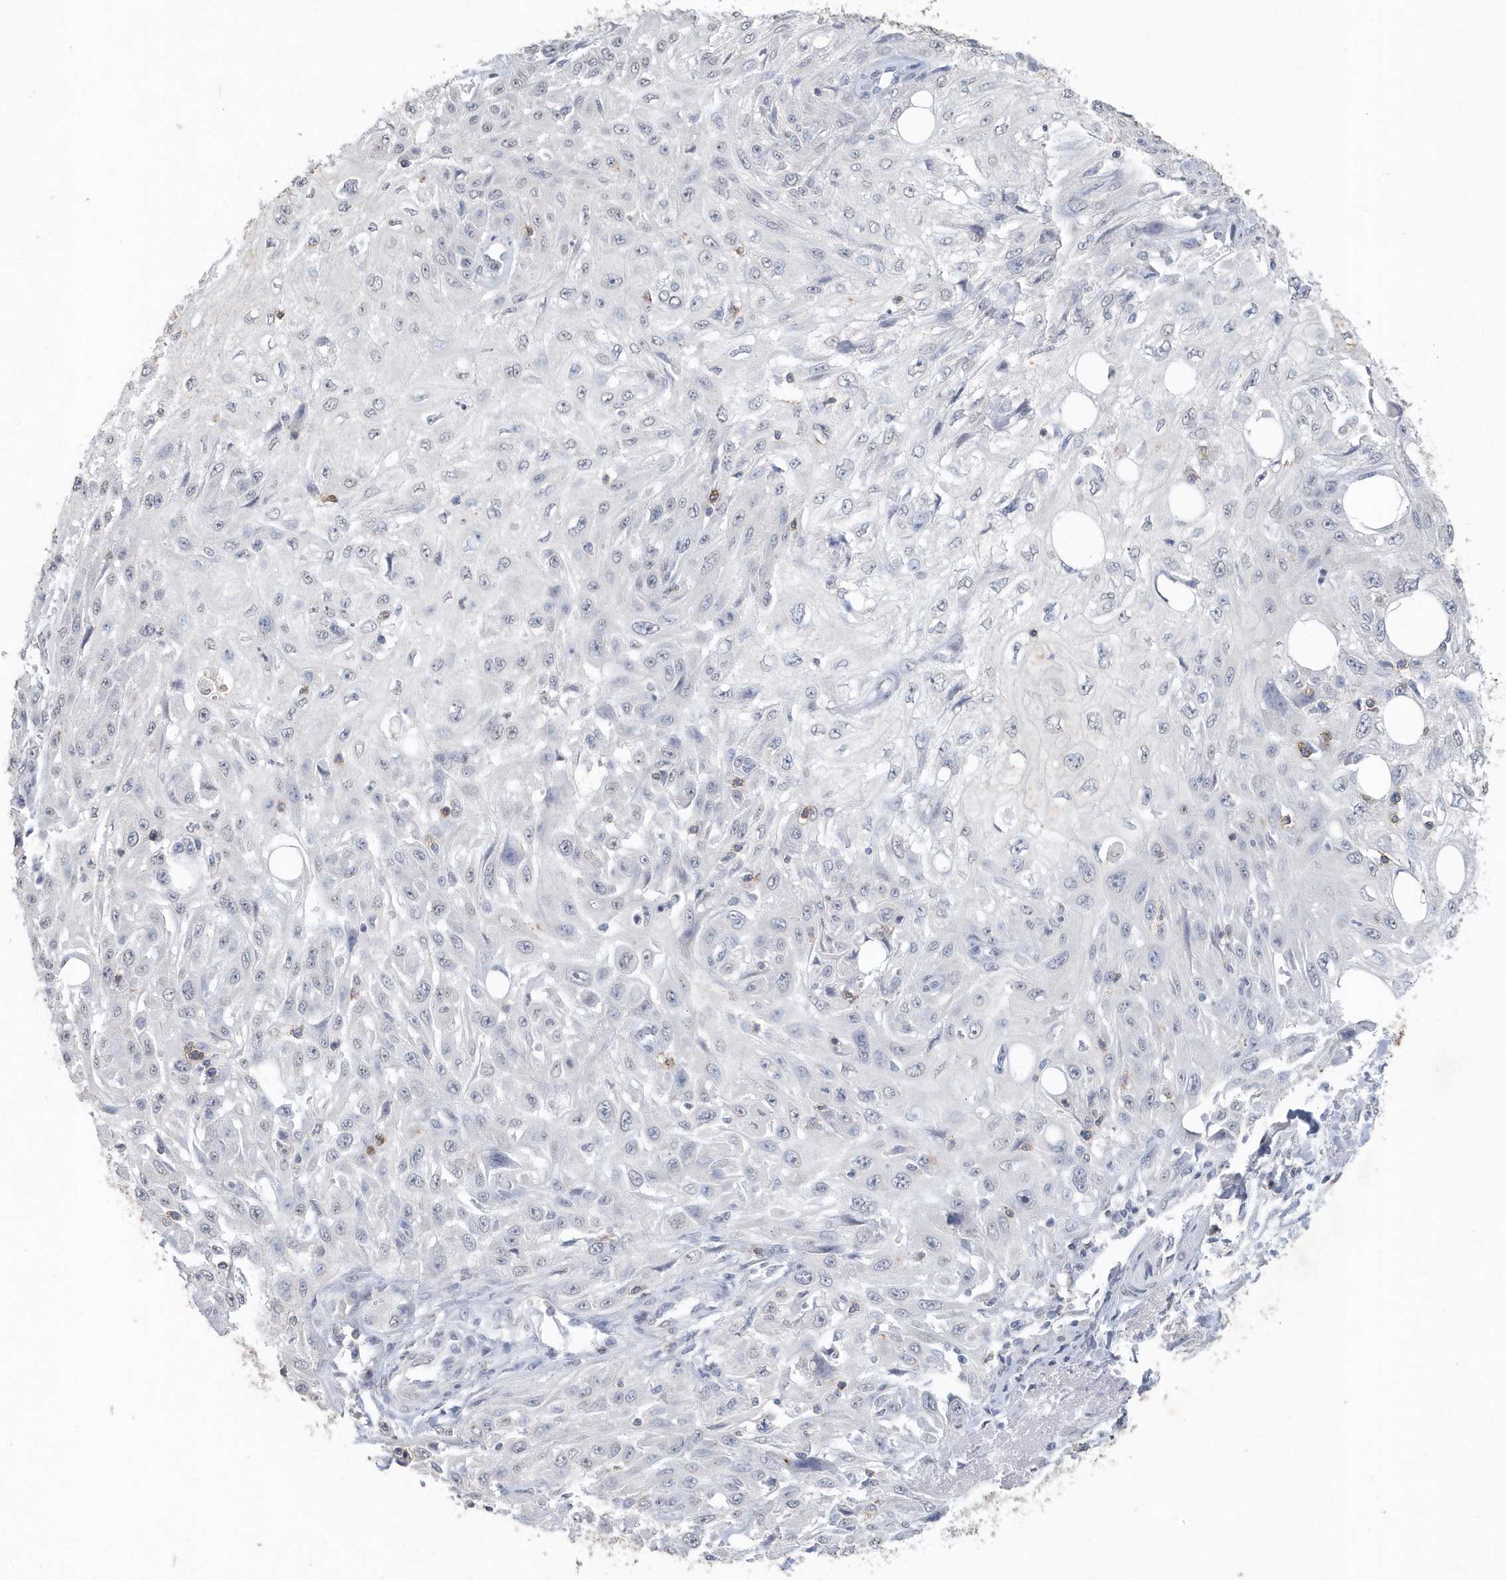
{"staining": {"intensity": "negative", "quantity": "none", "location": "none"}, "tissue": "skin cancer", "cell_type": "Tumor cells", "image_type": "cancer", "snomed": [{"axis": "morphology", "description": "Squamous cell carcinoma, NOS"}, {"axis": "topography", "description": "Skin"}], "caption": "A high-resolution micrograph shows immunohistochemistry staining of skin squamous cell carcinoma, which reveals no significant staining in tumor cells. (DAB immunohistochemistry (IHC) visualized using brightfield microscopy, high magnification).", "gene": "PDCD1", "patient": {"sex": "male", "age": 75}}